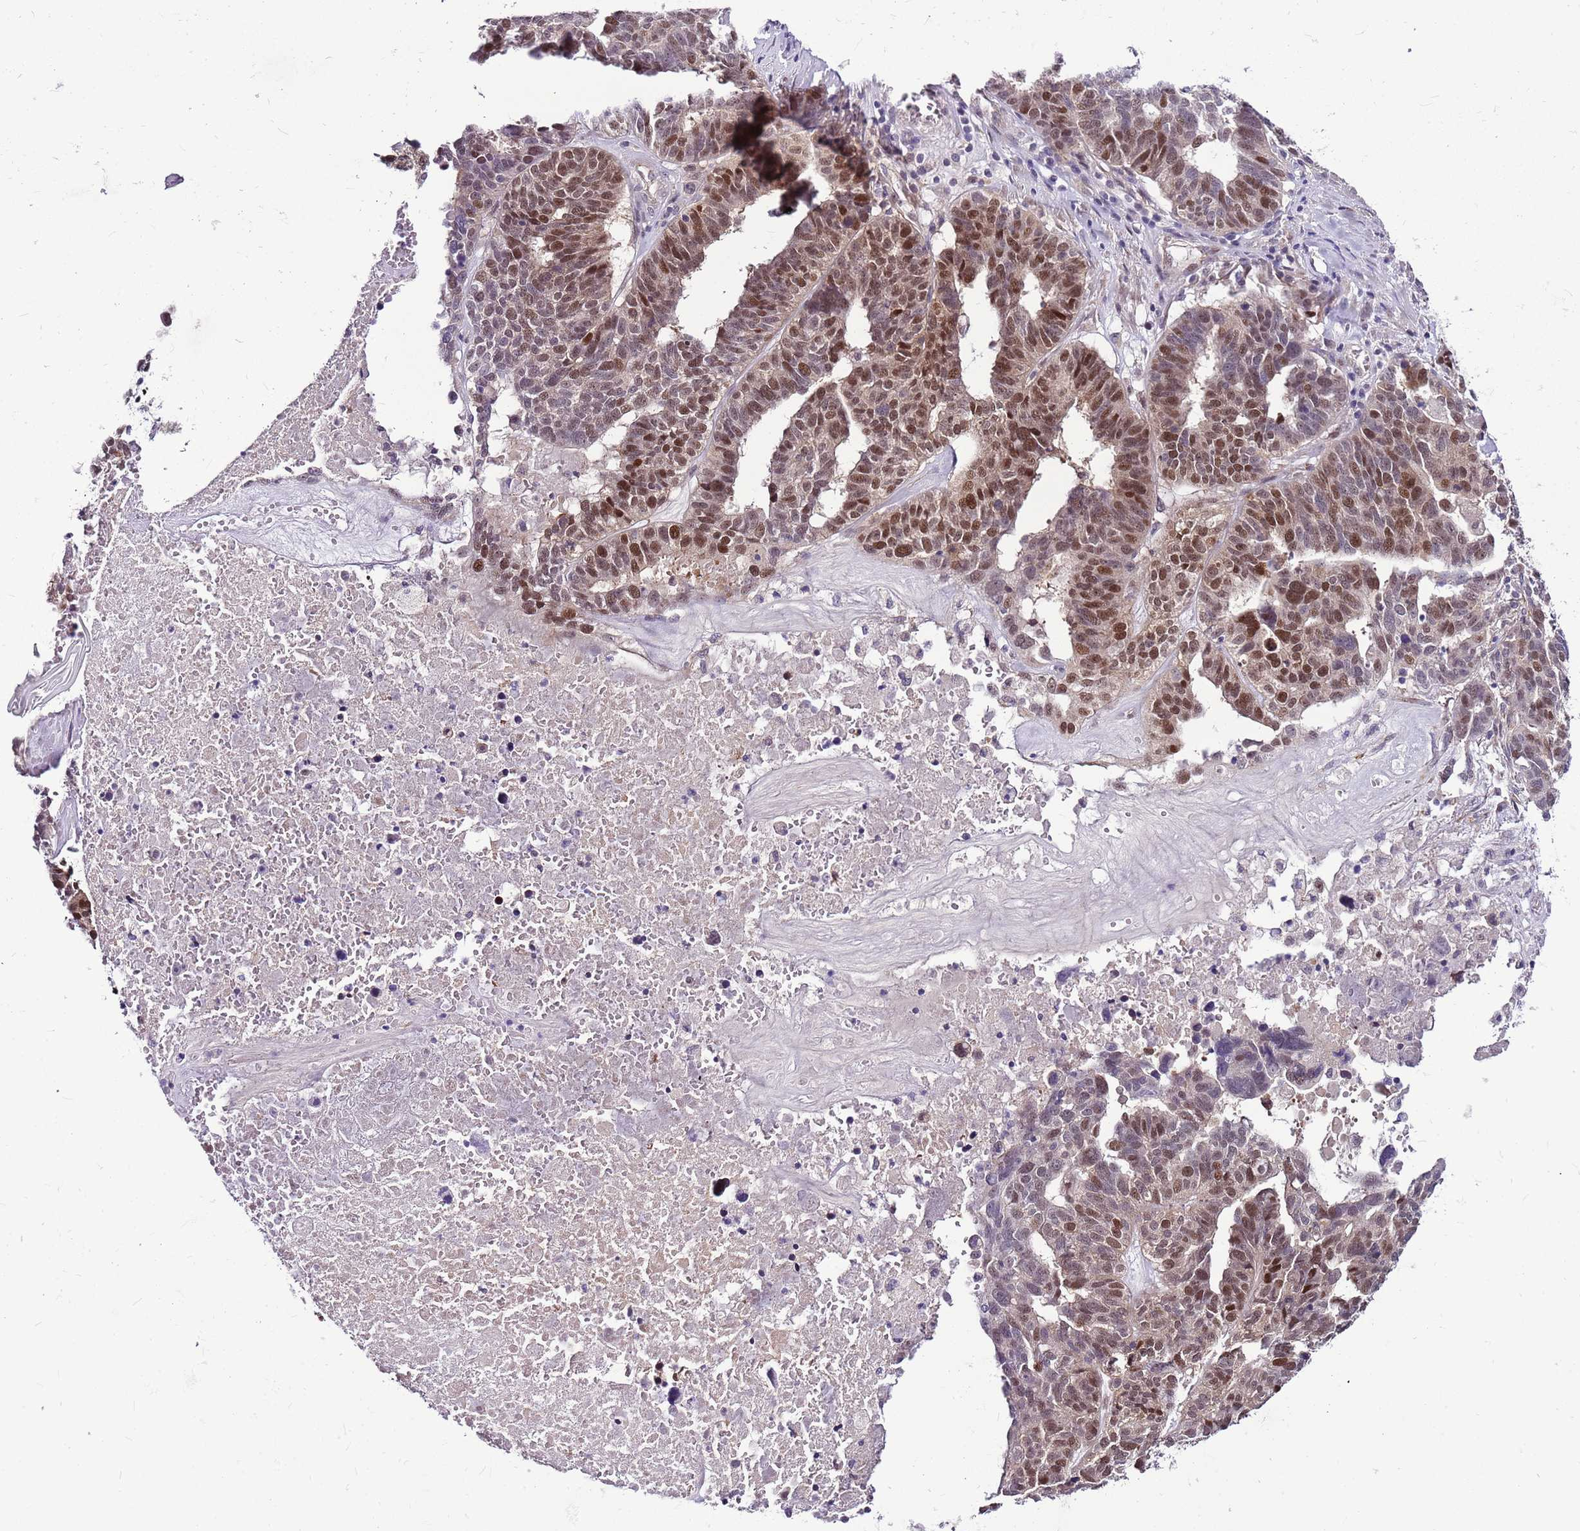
{"staining": {"intensity": "moderate", "quantity": ">75%", "location": "nuclear"}, "tissue": "ovarian cancer", "cell_type": "Tumor cells", "image_type": "cancer", "snomed": [{"axis": "morphology", "description": "Cystadenocarcinoma, serous, NOS"}, {"axis": "topography", "description": "Ovary"}], "caption": "A micrograph showing moderate nuclear expression in approximately >75% of tumor cells in ovarian cancer (serous cystadenocarcinoma), as visualized by brown immunohistochemical staining.", "gene": "POLE3", "patient": {"sex": "female", "age": 59}}